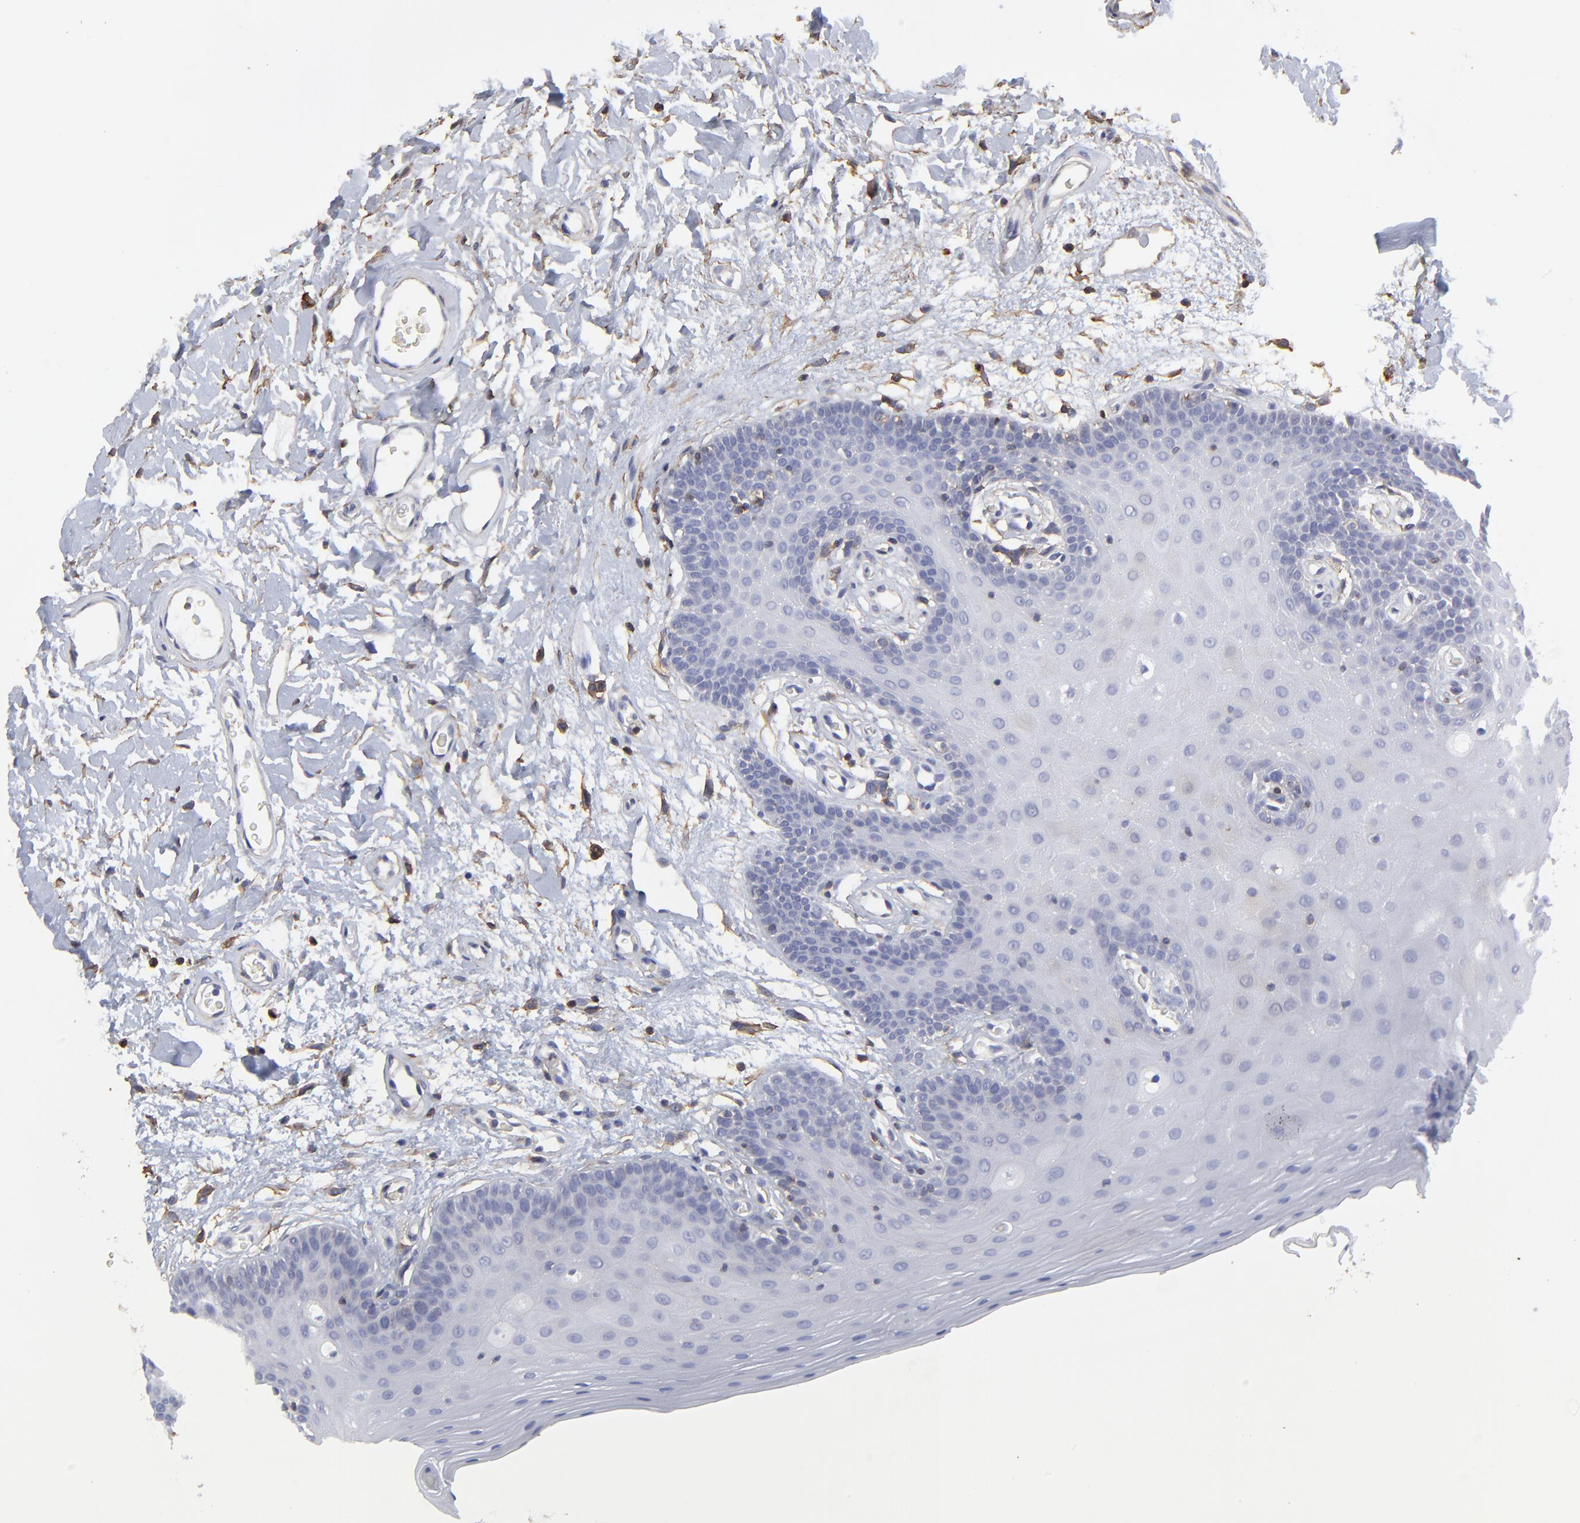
{"staining": {"intensity": "negative", "quantity": "none", "location": "none"}, "tissue": "oral mucosa", "cell_type": "Squamous epithelial cells", "image_type": "normal", "snomed": [{"axis": "morphology", "description": "Normal tissue, NOS"}, {"axis": "morphology", "description": "Squamous cell carcinoma, NOS"}, {"axis": "topography", "description": "Skeletal muscle"}, {"axis": "topography", "description": "Oral tissue"}, {"axis": "topography", "description": "Head-Neck"}], "caption": "High magnification brightfield microscopy of normal oral mucosa stained with DAB (3,3'-diaminobenzidine) (brown) and counterstained with hematoxylin (blue): squamous epithelial cells show no significant staining.", "gene": "ANXA6", "patient": {"sex": "male", "age": 71}}